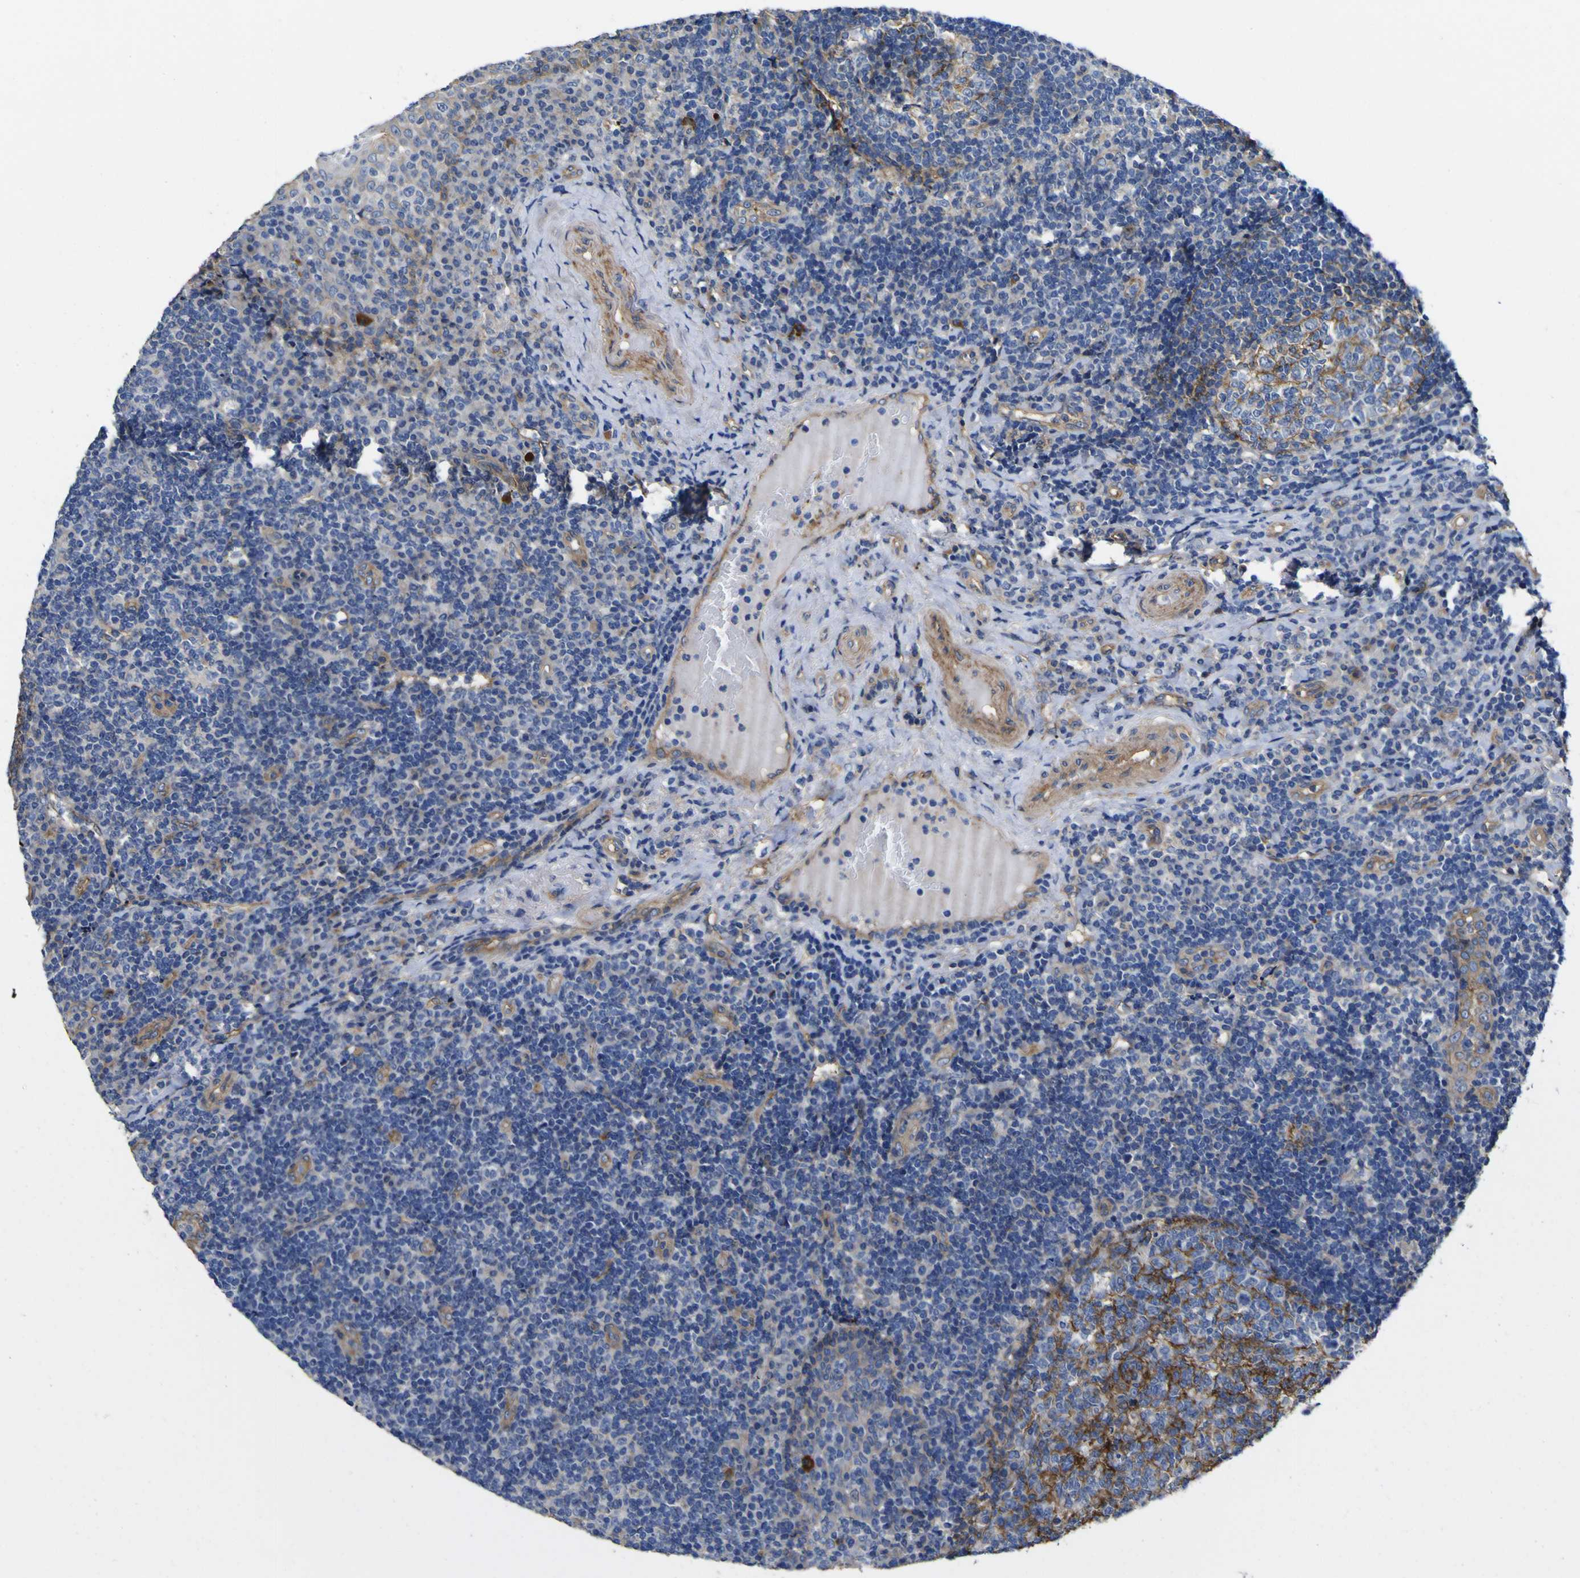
{"staining": {"intensity": "moderate", "quantity": "25%-75%", "location": "cytoplasmic/membranous"}, "tissue": "tonsil", "cell_type": "Germinal center cells", "image_type": "normal", "snomed": [{"axis": "morphology", "description": "Normal tissue, NOS"}, {"axis": "topography", "description": "Tonsil"}], "caption": "Immunohistochemistry (IHC) (DAB (3,3'-diaminobenzidine)) staining of benign human tonsil demonstrates moderate cytoplasmic/membranous protein positivity in approximately 25%-75% of germinal center cells. Nuclei are stained in blue.", "gene": "CD151", "patient": {"sex": "female", "age": 40}}